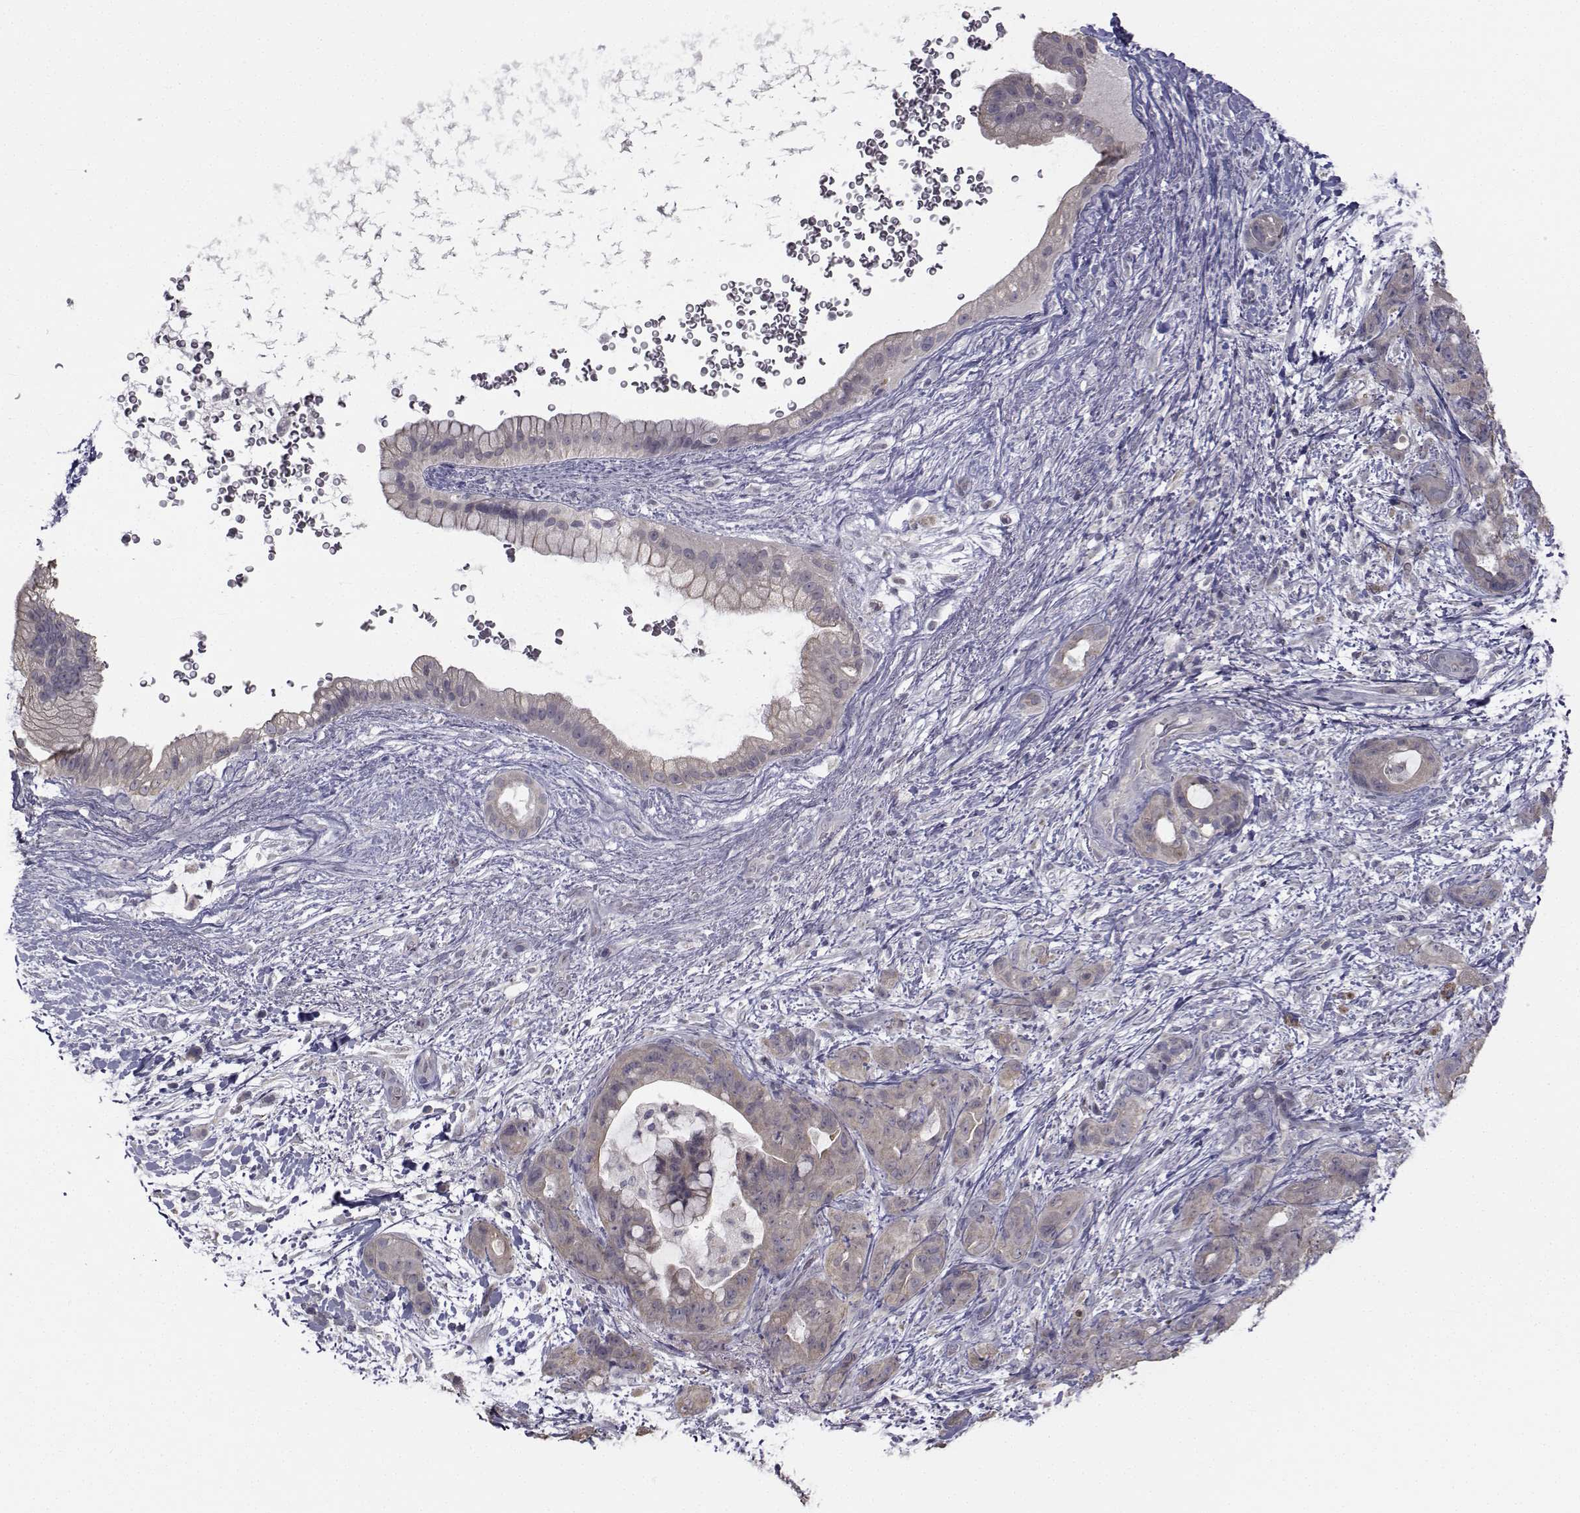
{"staining": {"intensity": "negative", "quantity": "none", "location": "none"}, "tissue": "pancreatic cancer", "cell_type": "Tumor cells", "image_type": "cancer", "snomed": [{"axis": "morphology", "description": "Adenocarcinoma, NOS"}, {"axis": "topography", "description": "Pancreas"}], "caption": "A photomicrograph of pancreatic cancer (adenocarcinoma) stained for a protein reveals no brown staining in tumor cells.", "gene": "ANGPT1", "patient": {"sex": "male", "age": 71}}